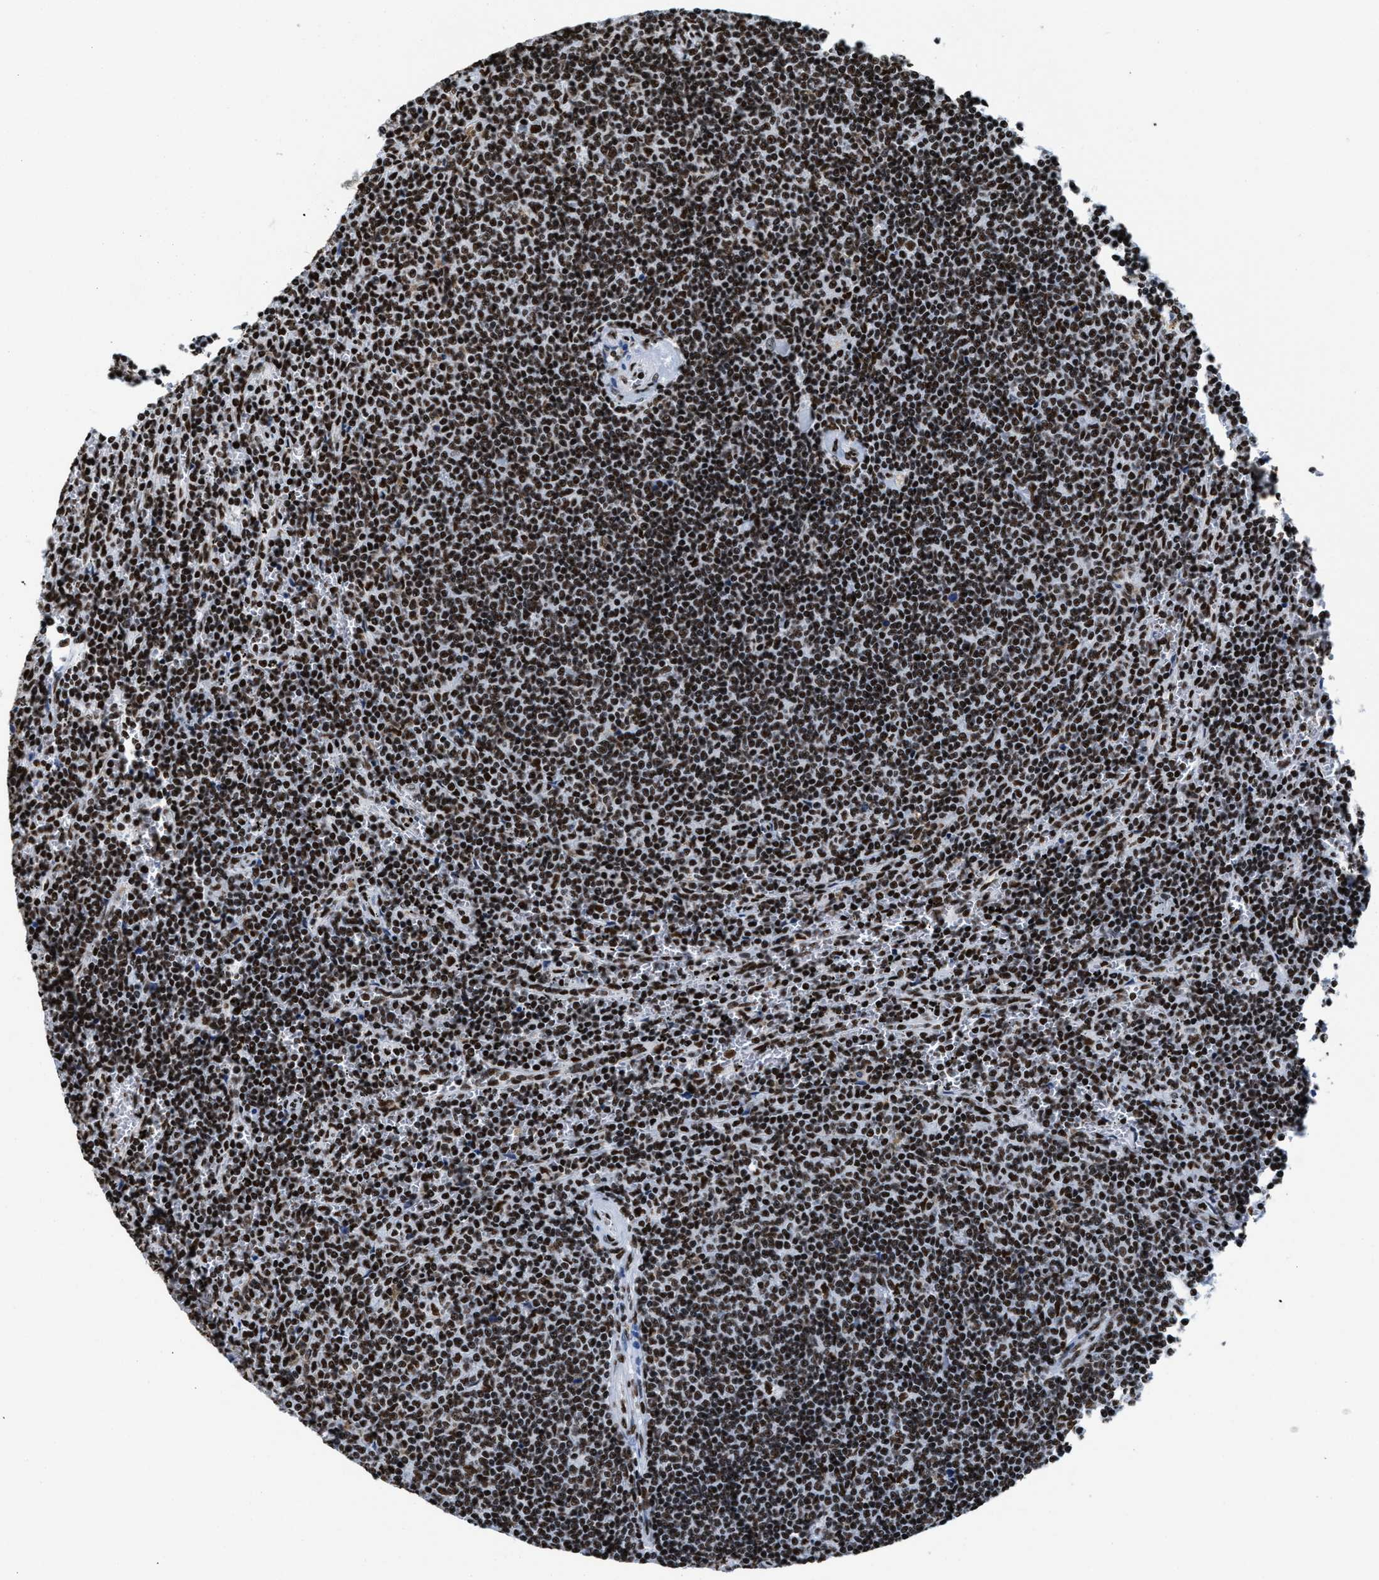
{"staining": {"intensity": "strong", "quantity": ">75%", "location": "nuclear"}, "tissue": "lymphoma", "cell_type": "Tumor cells", "image_type": "cancer", "snomed": [{"axis": "morphology", "description": "Malignant lymphoma, non-Hodgkin's type, Low grade"}, {"axis": "topography", "description": "Spleen"}], "caption": "DAB (3,3'-diaminobenzidine) immunohistochemical staining of human low-grade malignant lymphoma, non-Hodgkin's type exhibits strong nuclear protein expression in approximately >75% of tumor cells.", "gene": "SMARCC2", "patient": {"sex": "female", "age": 50}}